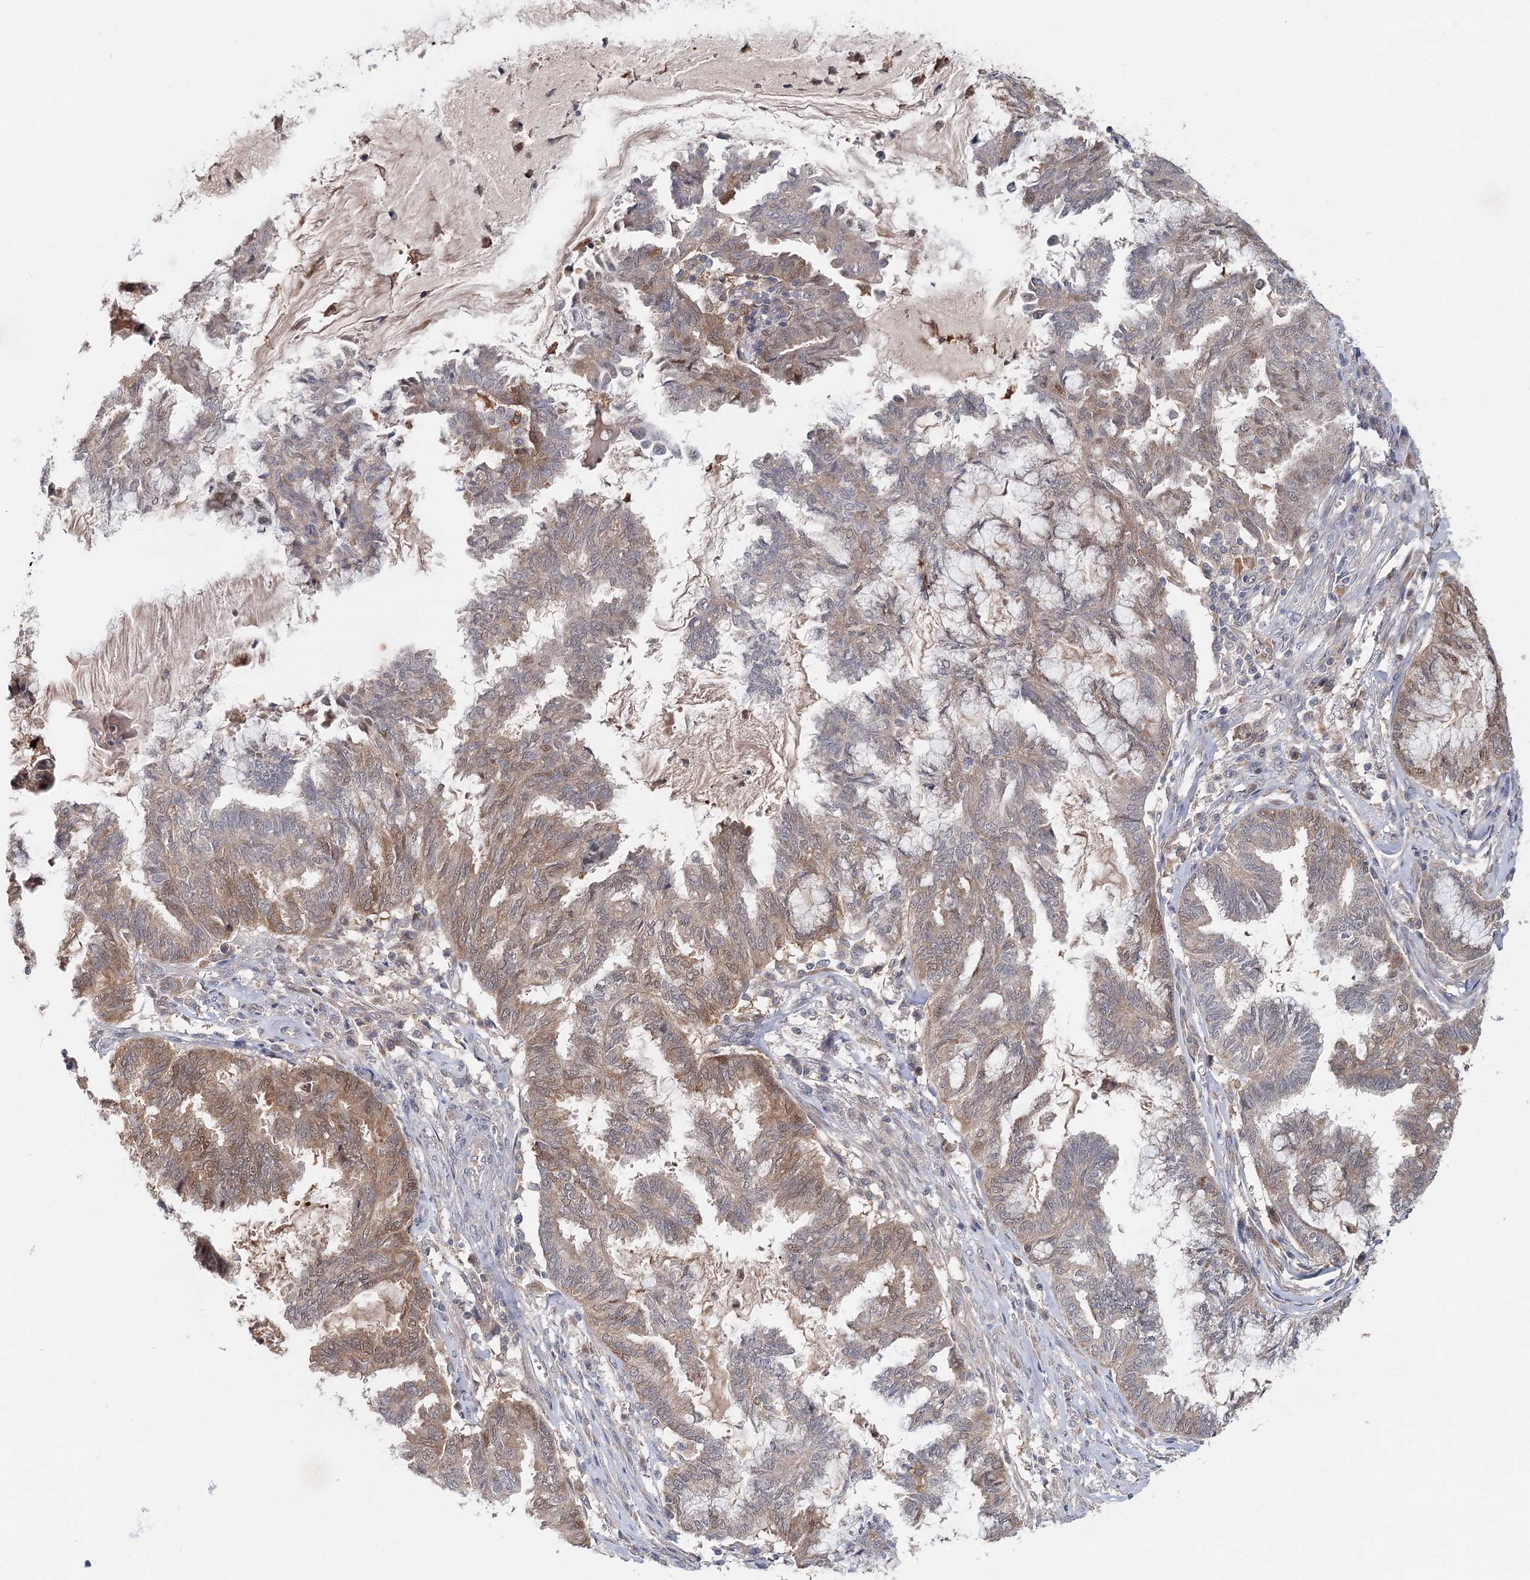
{"staining": {"intensity": "moderate", "quantity": ">75%", "location": "cytoplasmic/membranous"}, "tissue": "endometrial cancer", "cell_type": "Tumor cells", "image_type": "cancer", "snomed": [{"axis": "morphology", "description": "Adenocarcinoma, NOS"}, {"axis": "topography", "description": "Endometrium"}], "caption": "Adenocarcinoma (endometrial) tissue demonstrates moderate cytoplasmic/membranous positivity in about >75% of tumor cells", "gene": "AP3B1", "patient": {"sex": "female", "age": 86}}